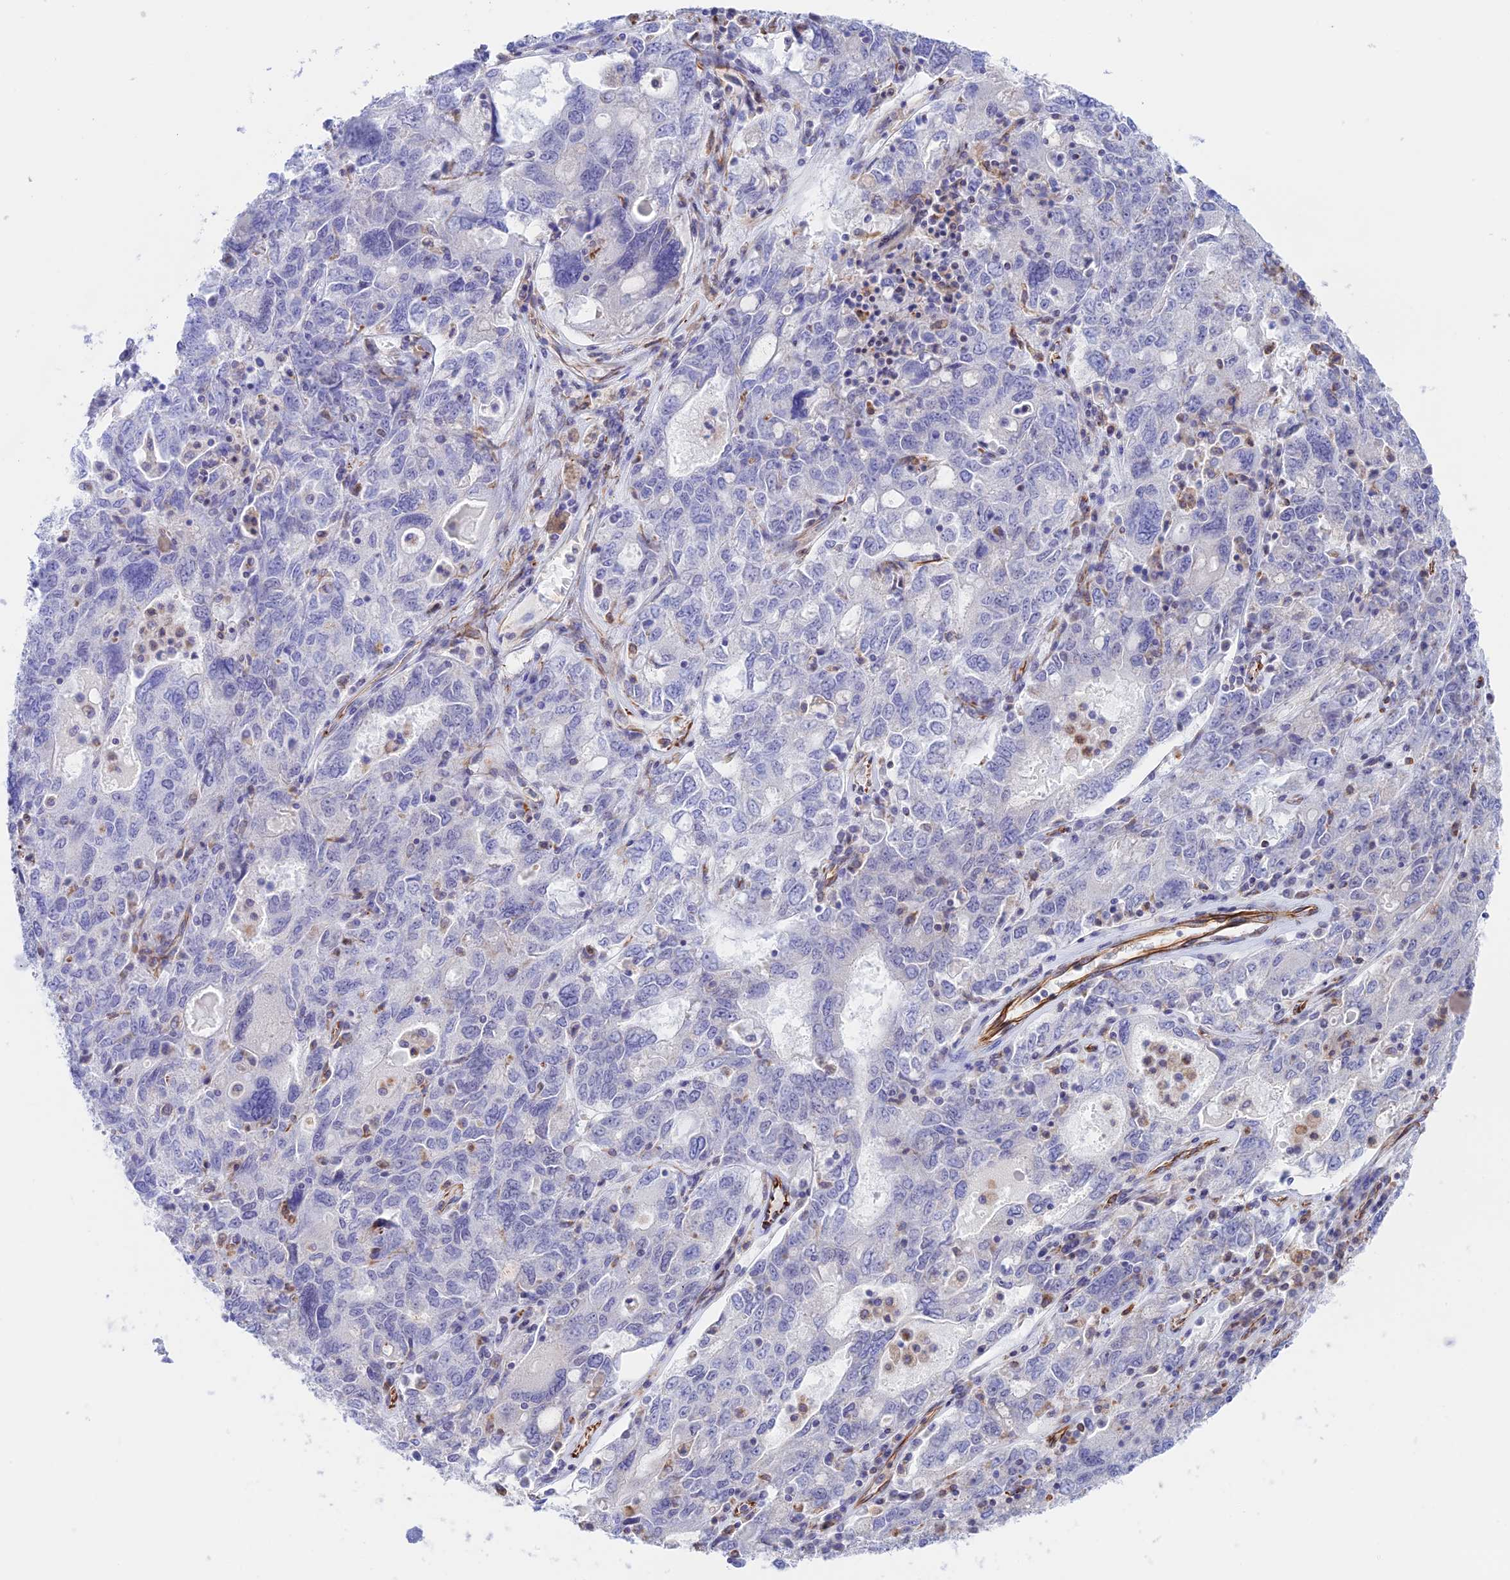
{"staining": {"intensity": "negative", "quantity": "none", "location": "none"}, "tissue": "ovarian cancer", "cell_type": "Tumor cells", "image_type": "cancer", "snomed": [{"axis": "morphology", "description": "Carcinoma, endometroid"}, {"axis": "topography", "description": "Ovary"}], "caption": "High magnification brightfield microscopy of endometroid carcinoma (ovarian) stained with DAB (3,3'-diaminobenzidine) (brown) and counterstained with hematoxylin (blue): tumor cells show no significant positivity. (DAB (3,3'-diaminobenzidine) immunohistochemistry, high magnification).", "gene": "ZNF652", "patient": {"sex": "female", "age": 62}}